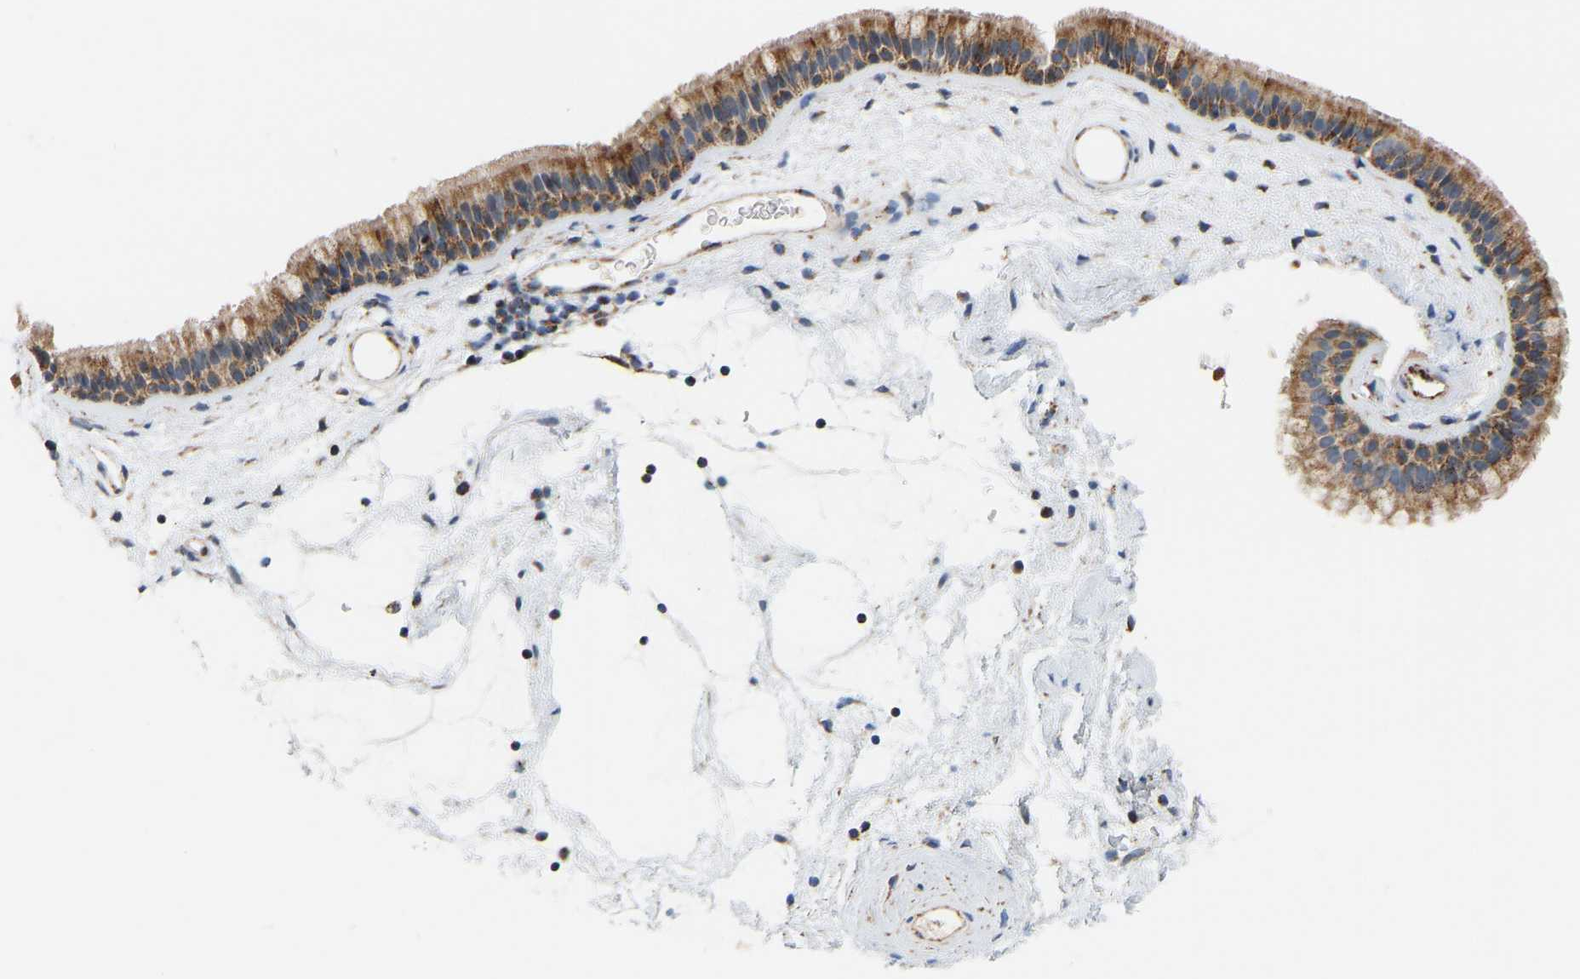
{"staining": {"intensity": "moderate", "quantity": ">75%", "location": "cytoplasmic/membranous"}, "tissue": "nasopharynx", "cell_type": "Respiratory epithelial cells", "image_type": "normal", "snomed": [{"axis": "morphology", "description": "Normal tissue, NOS"}, {"axis": "morphology", "description": "Inflammation, NOS"}, {"axis": "topography", "description": "Nasopharynx"}], "caption": "The histopathology image reveals staining of unremarkable nasopharynx, revealing moderate cytoplasmic/membranous protein staining (brown color) within respiratory epithelial cells.", "gene": "GPSM2", "patient": {"sex": "male", "age": 48}}